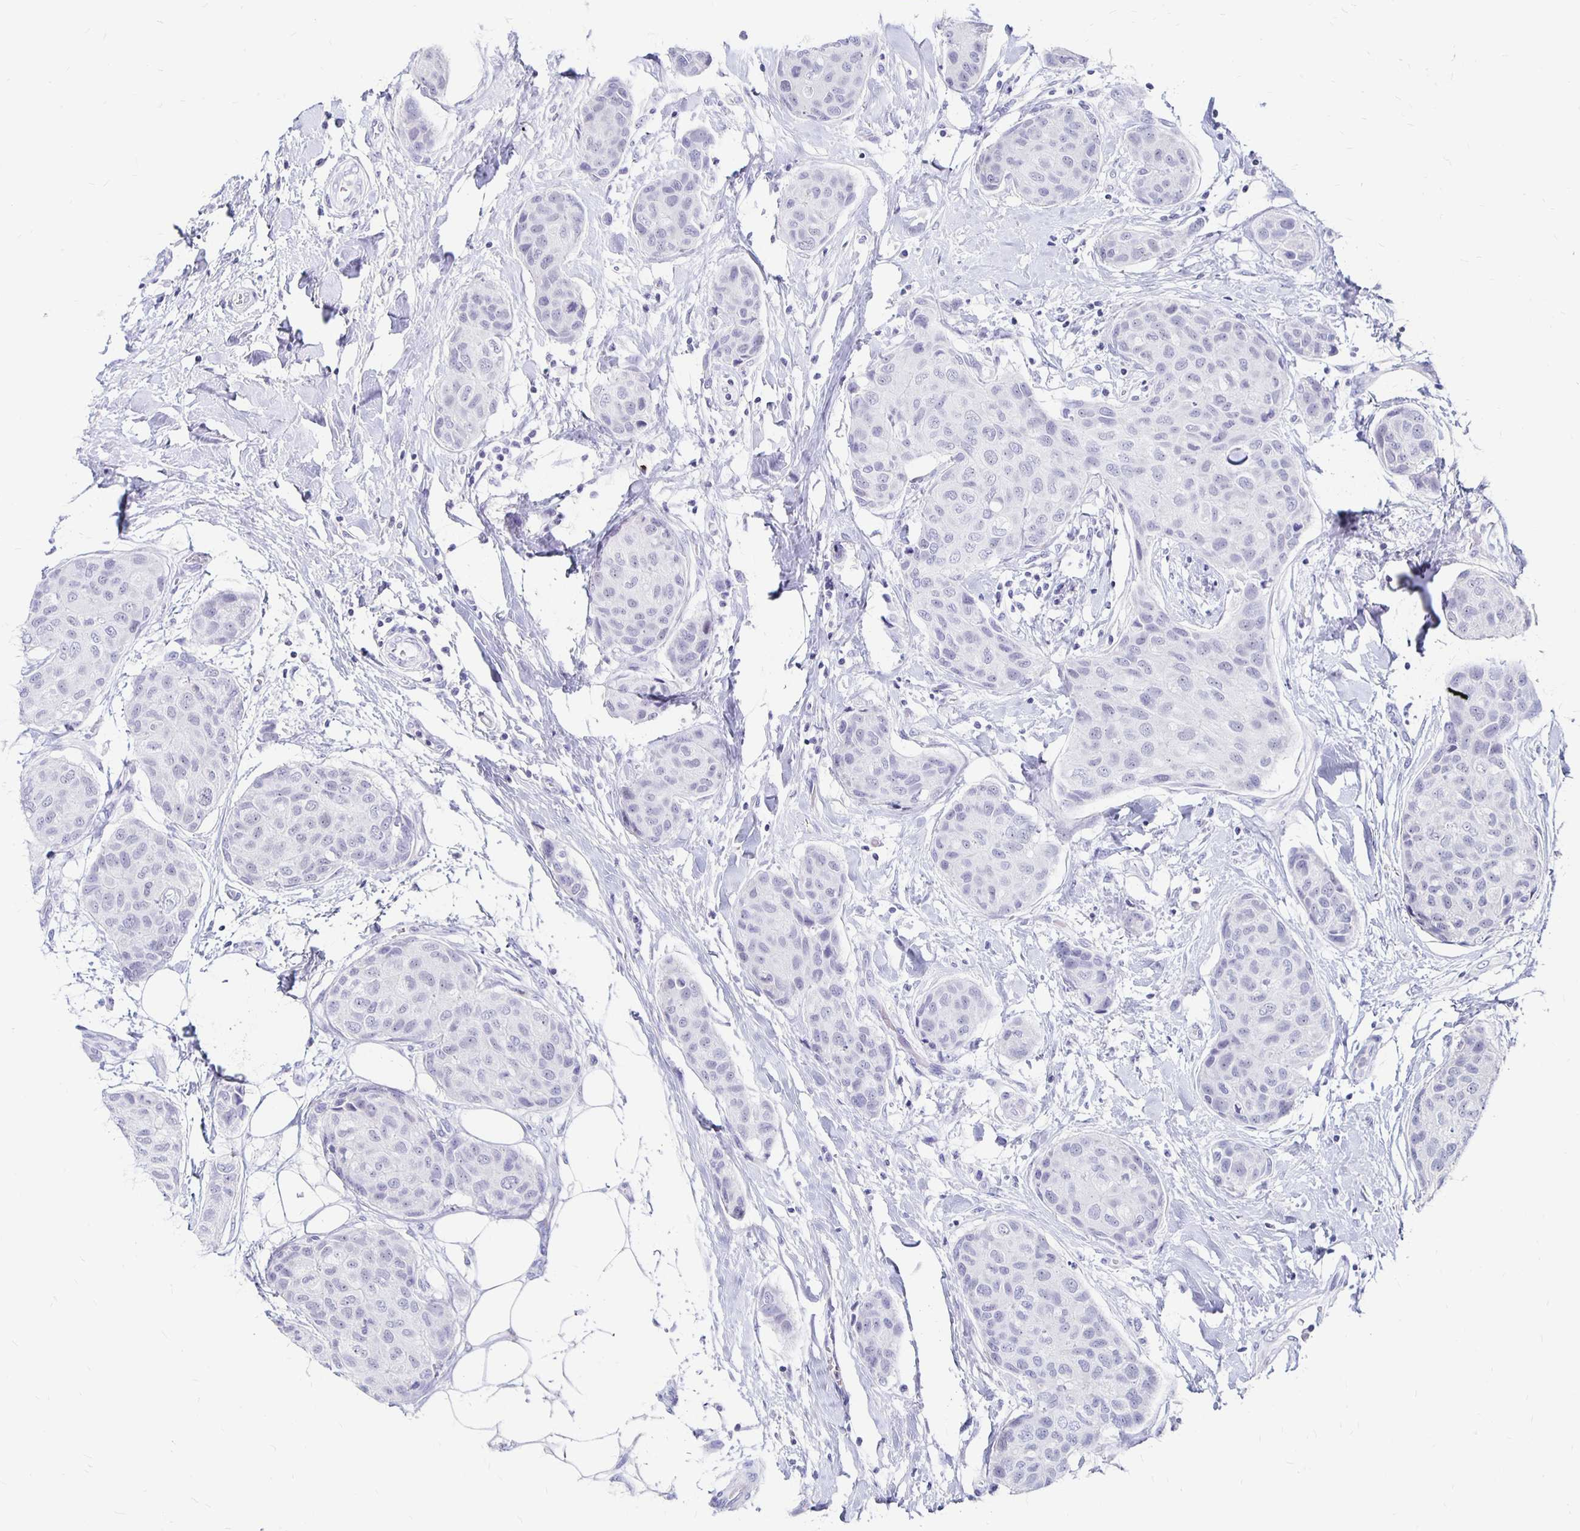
{"staining": {"intensity": "negative", "quantity": "none", "location": "none"}, "tissue": "breast cancer", "cell_type": "Tumor cells", "image_type": "cancer", "snomed": [{"axis": "morphology", "description": "Duct carcinoma"}, {"axis": "topography", "description": "Breast"}], "caption": "Immunohistochemistry image of breast cancer (invasive ductal carcinoma) stained for a protein (brown), which exhibits no staining in tumor cells.", "gene": "SYT2", "patient": {"sex": "female", "age": 80}}